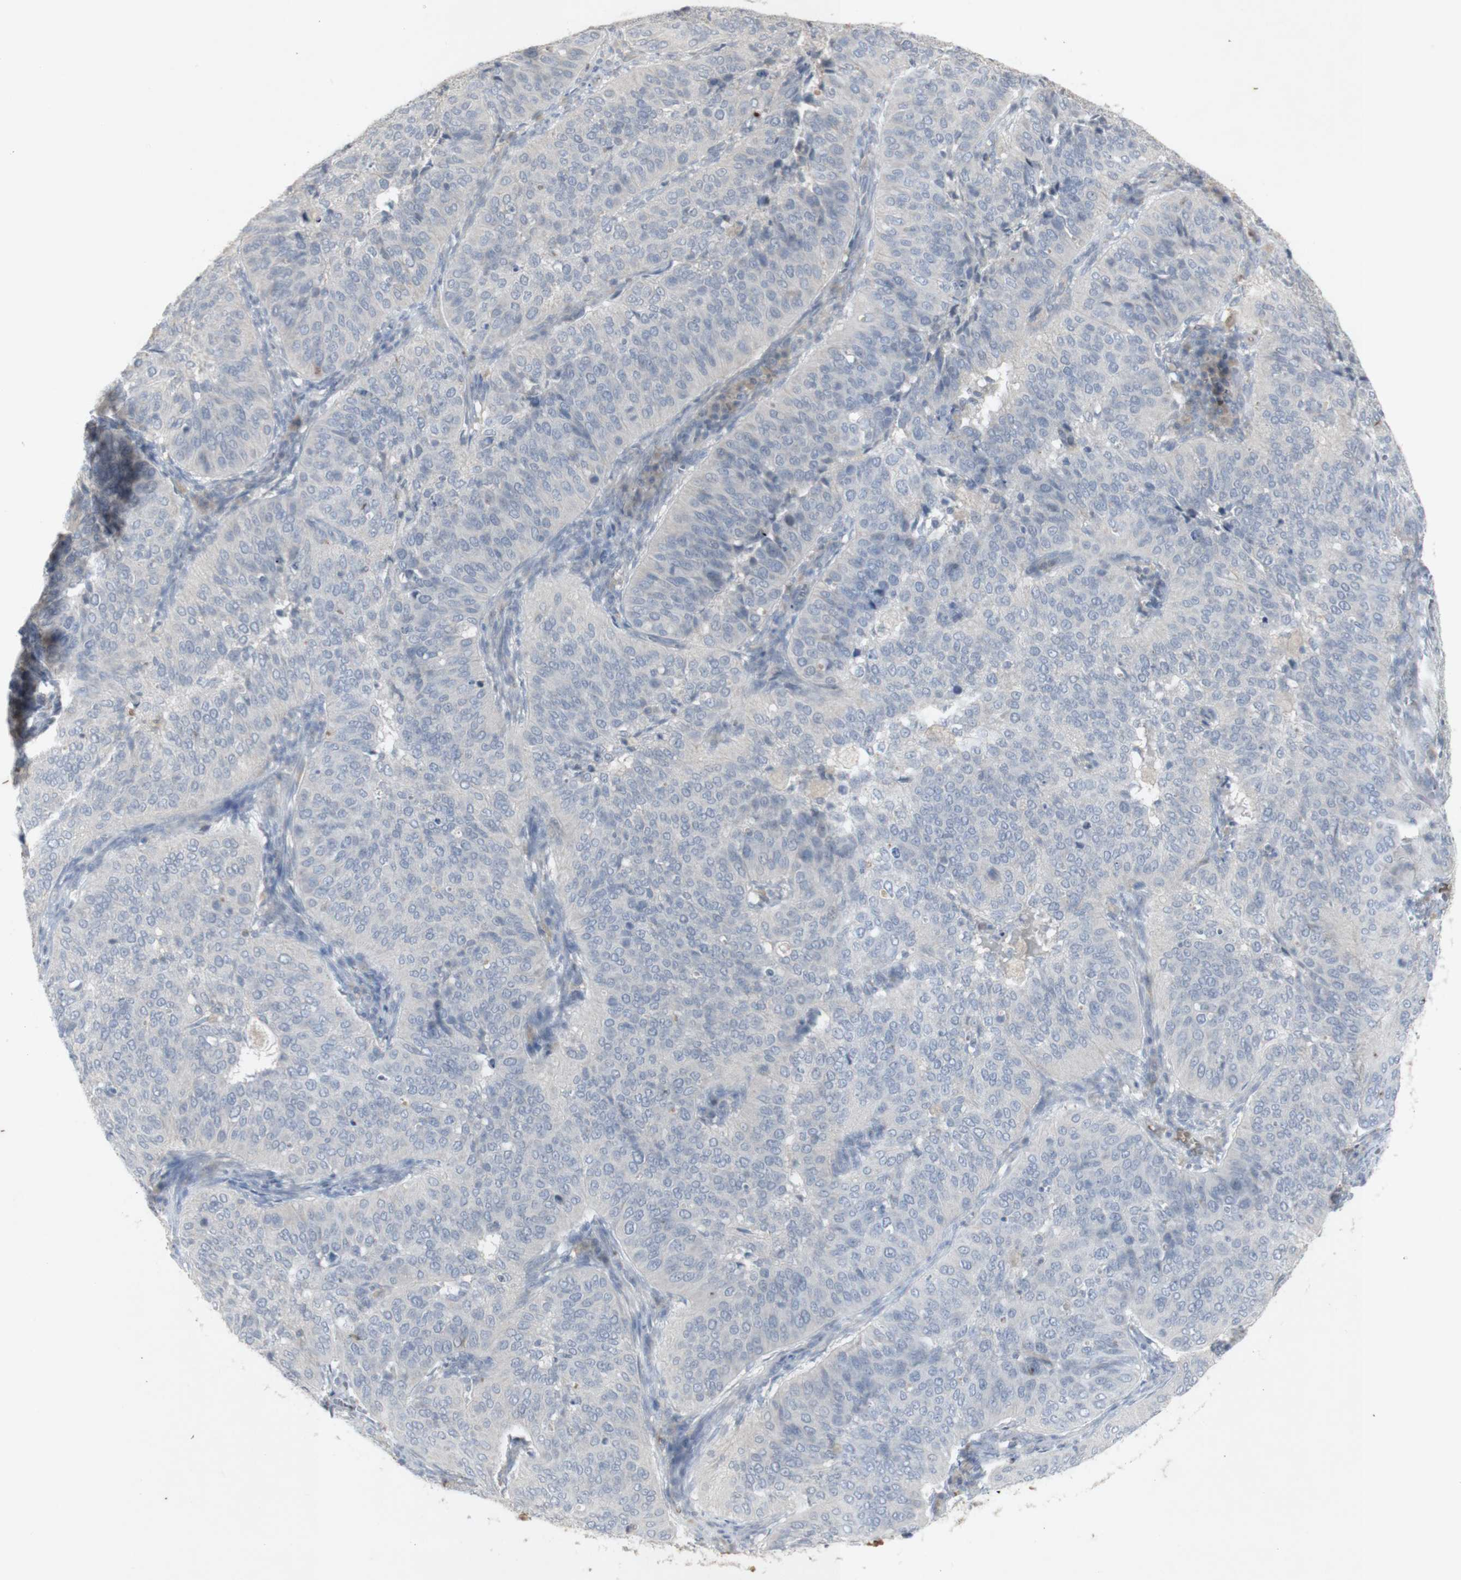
{"staining": {"intensity": "negative", "quantity": "none", "location": "none"}, "tissue": "cervical cancer", "cell_type": "Tumor cells", "image_type": "cancer", "snomed": [{"axis": "morphology", "description": "Normal tissue, NOS"}, {"axis": "morphology", "description": "Squamous cell carcinoma, NOS"}, {"axis": "topography", "description": "Cervix"}], "caption": "Cervical squamous cell carcinoma was stained to show a protein in brown. There is no significant positivity in tumor cells.", "gene": "INS", "patient": {"sex": "female", "age": 39}}